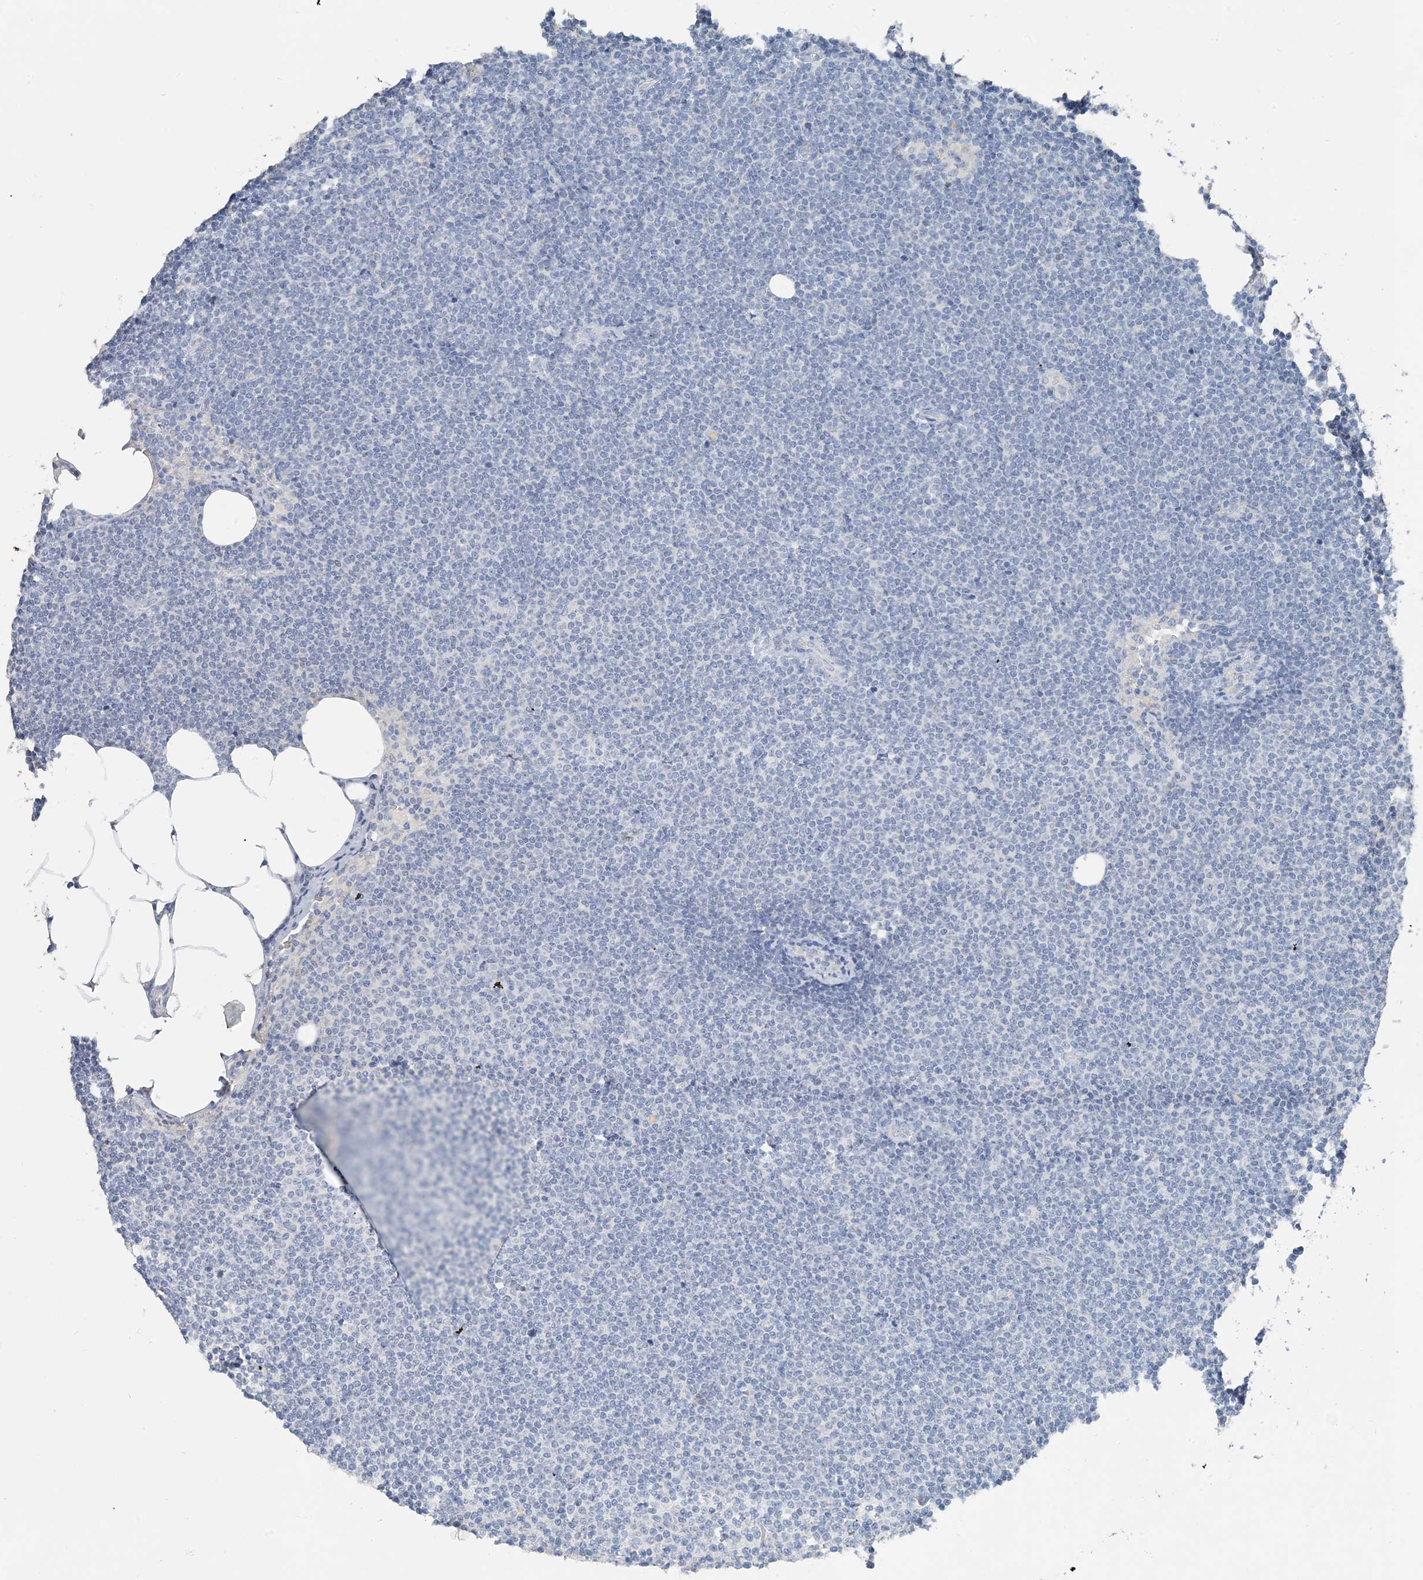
{"staining": {"intensity": "negative", "quantity": "none", "location": "none"}, "tissue": "lymphoma", "cell_type": "Tumor cells", "image_type": "cancer", "snomed": [{"axis": "morphology", "description": "Malignant lymphoma, non-Hodgkin's type, Low grade"}, {"axis": "topography", "description": "Lymph node"}], "caption": "IHC histopathology image of neoplastic tissue: human lymphoma stained with DAB displays no significant protein staining in tumor cells. The staining is performed using DAB (3,3'-diaminobenzidine) brown chromogen with nuclei counter-stained in using hematoxylin.", "gene": "CTRL", "patient": {"sex": "female", "age": 53}}